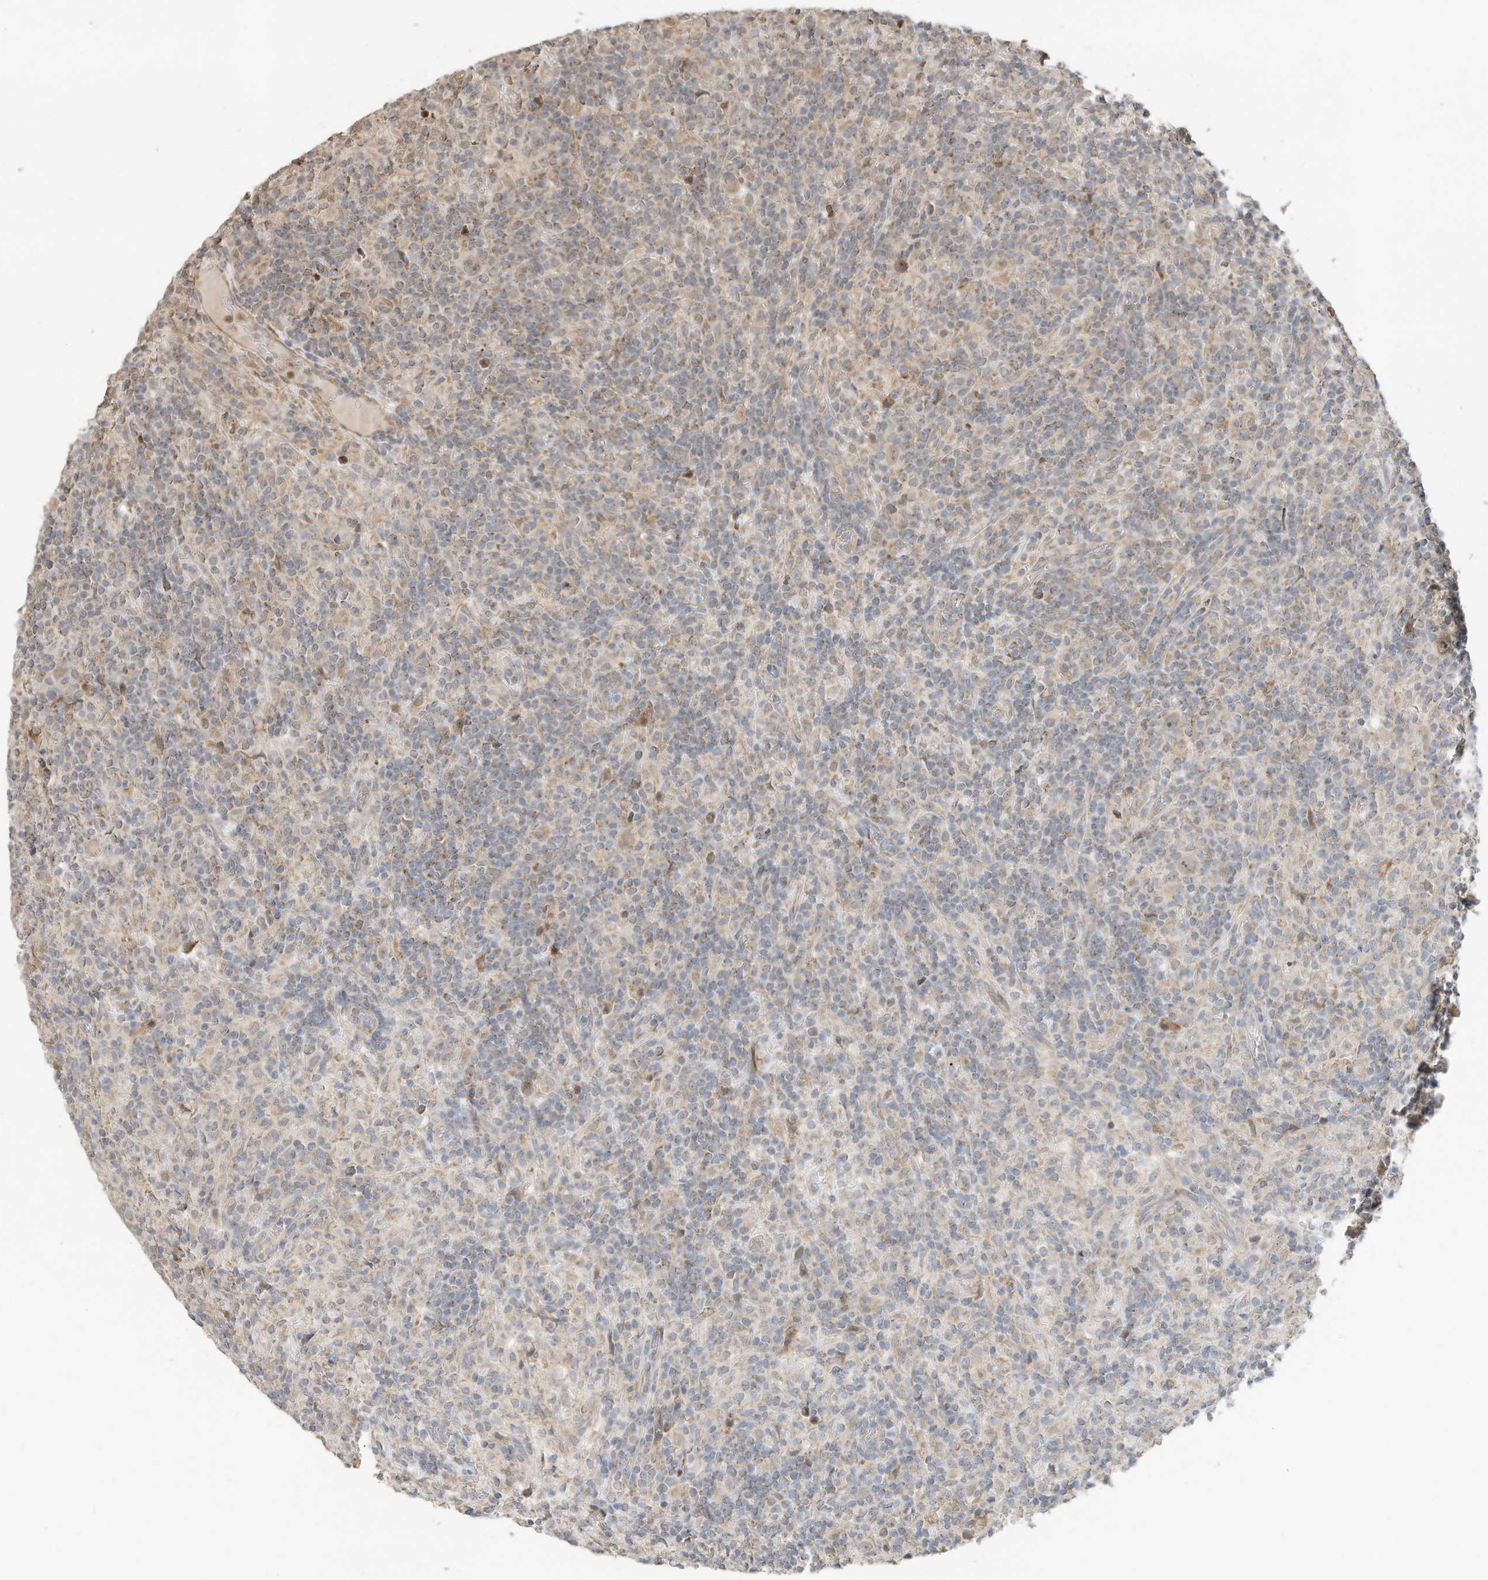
{"staining": {"intensity": "moderate", "quantity": ">75%", "location": "cytoplasmic/membranous"}, "tissue": "lymphoma", "cell_type": "Tumor cells", "image_type": "cancer", "snomed": [{"axis": "morphology", "description": "Hodgkin's disease, NOS"}, {"axis": "topography", "description": "Lymph node"}], "caption": "Hodgkin's disease stained for a protein (brown) displays moderate cytoplasmic/membranous positive staining in about >75% of tumor cells.", "gene": "CAGE1", "patient": {"sex": "male", "age": 70}}